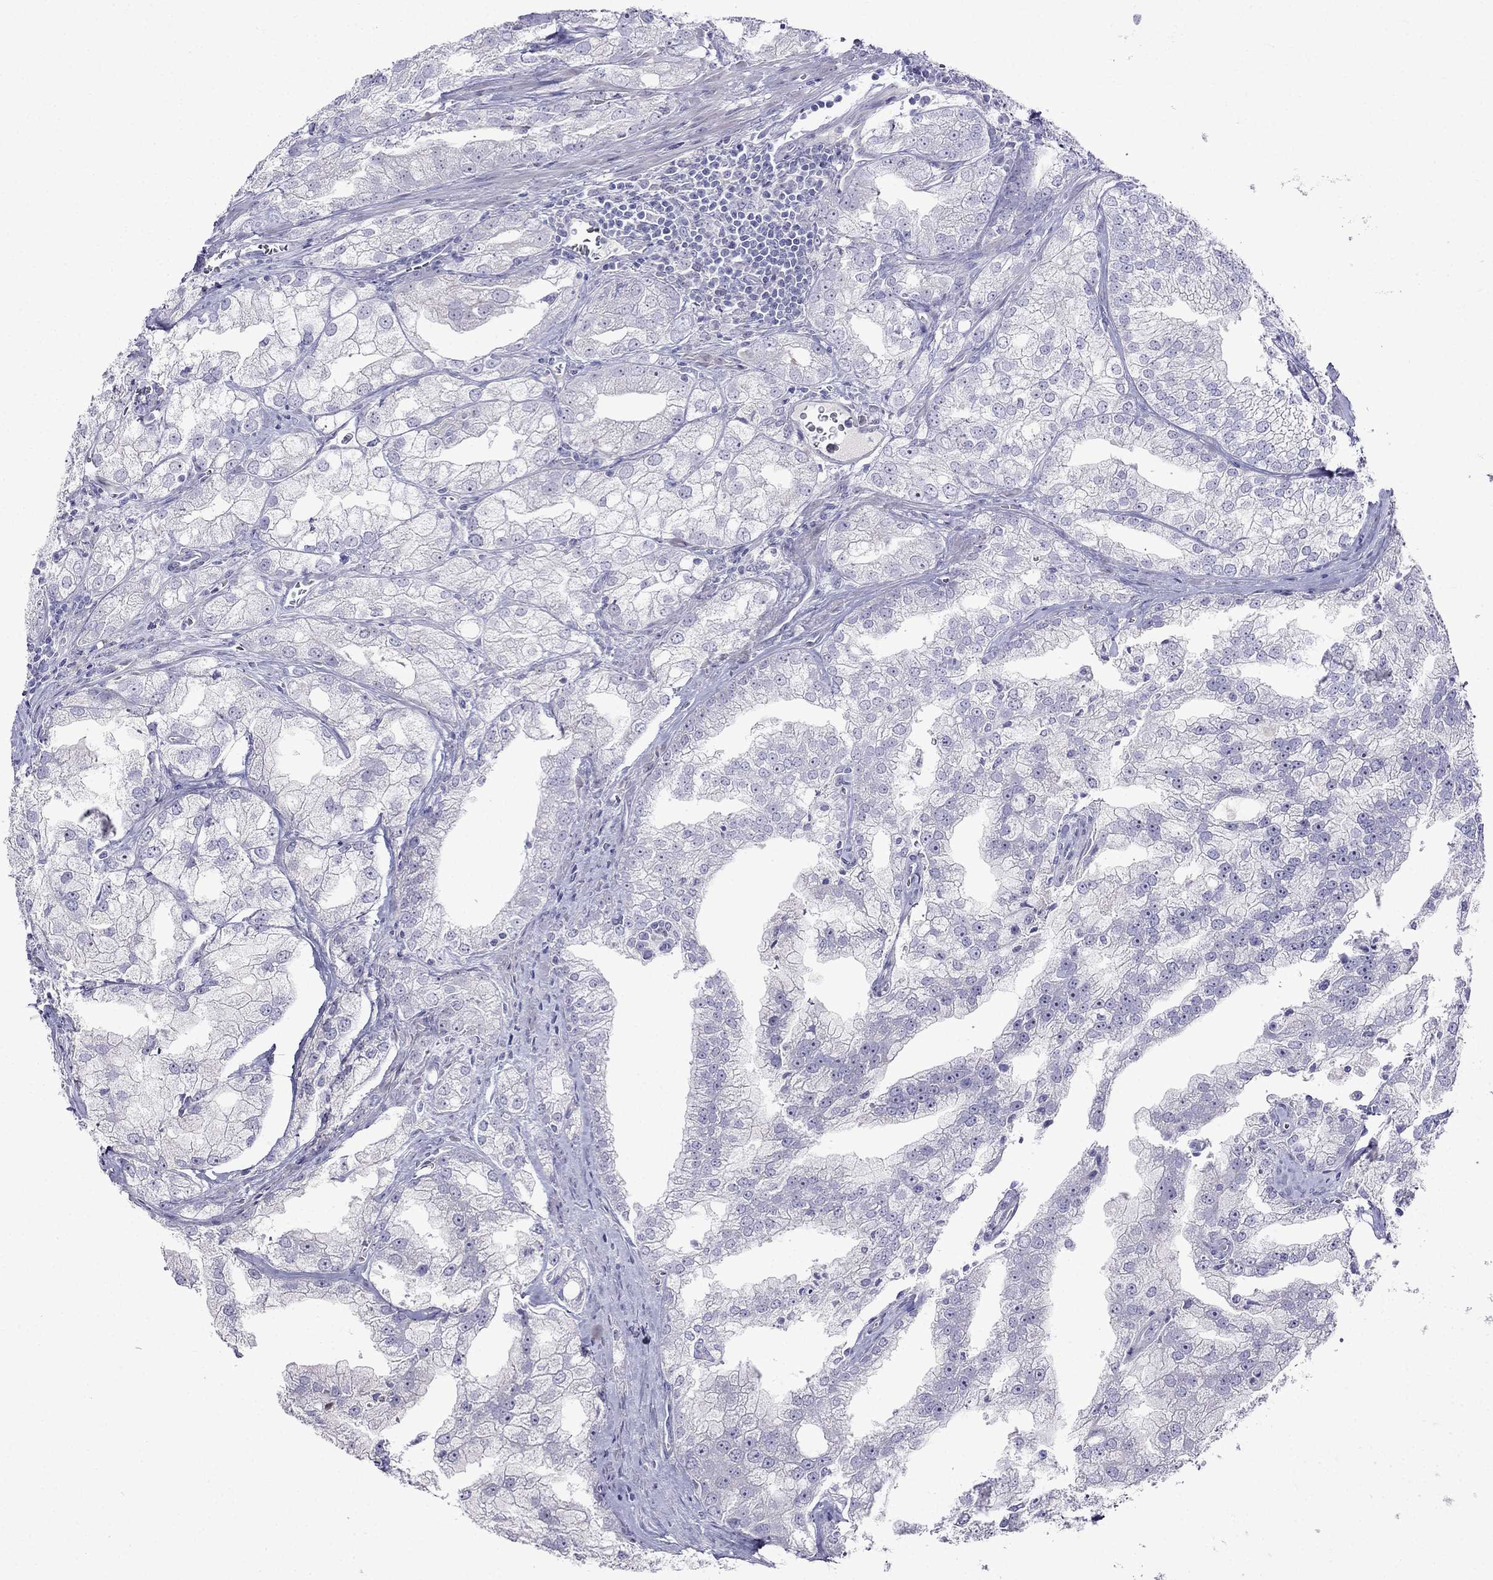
{"staining": {"intensity": "negative", "quantity": "none", "location": "none"}, "tissue": "prostate cancer", "cell_type": "Tumor cells", "image_type": "cancer", "snomed": [{"axis": "morphology", "description": "Adenocarcinoma, NOS"}, {"axis": "topography", "description": "Prostate"}], "caption": "This is an immunohistochemistry (IHC) histopathology image of human prostate cancer (adenocarcinoma). There is no positivity in tumor cells.", "gene": "PATE1", "patient": {"sex": "male", "age": 70}}